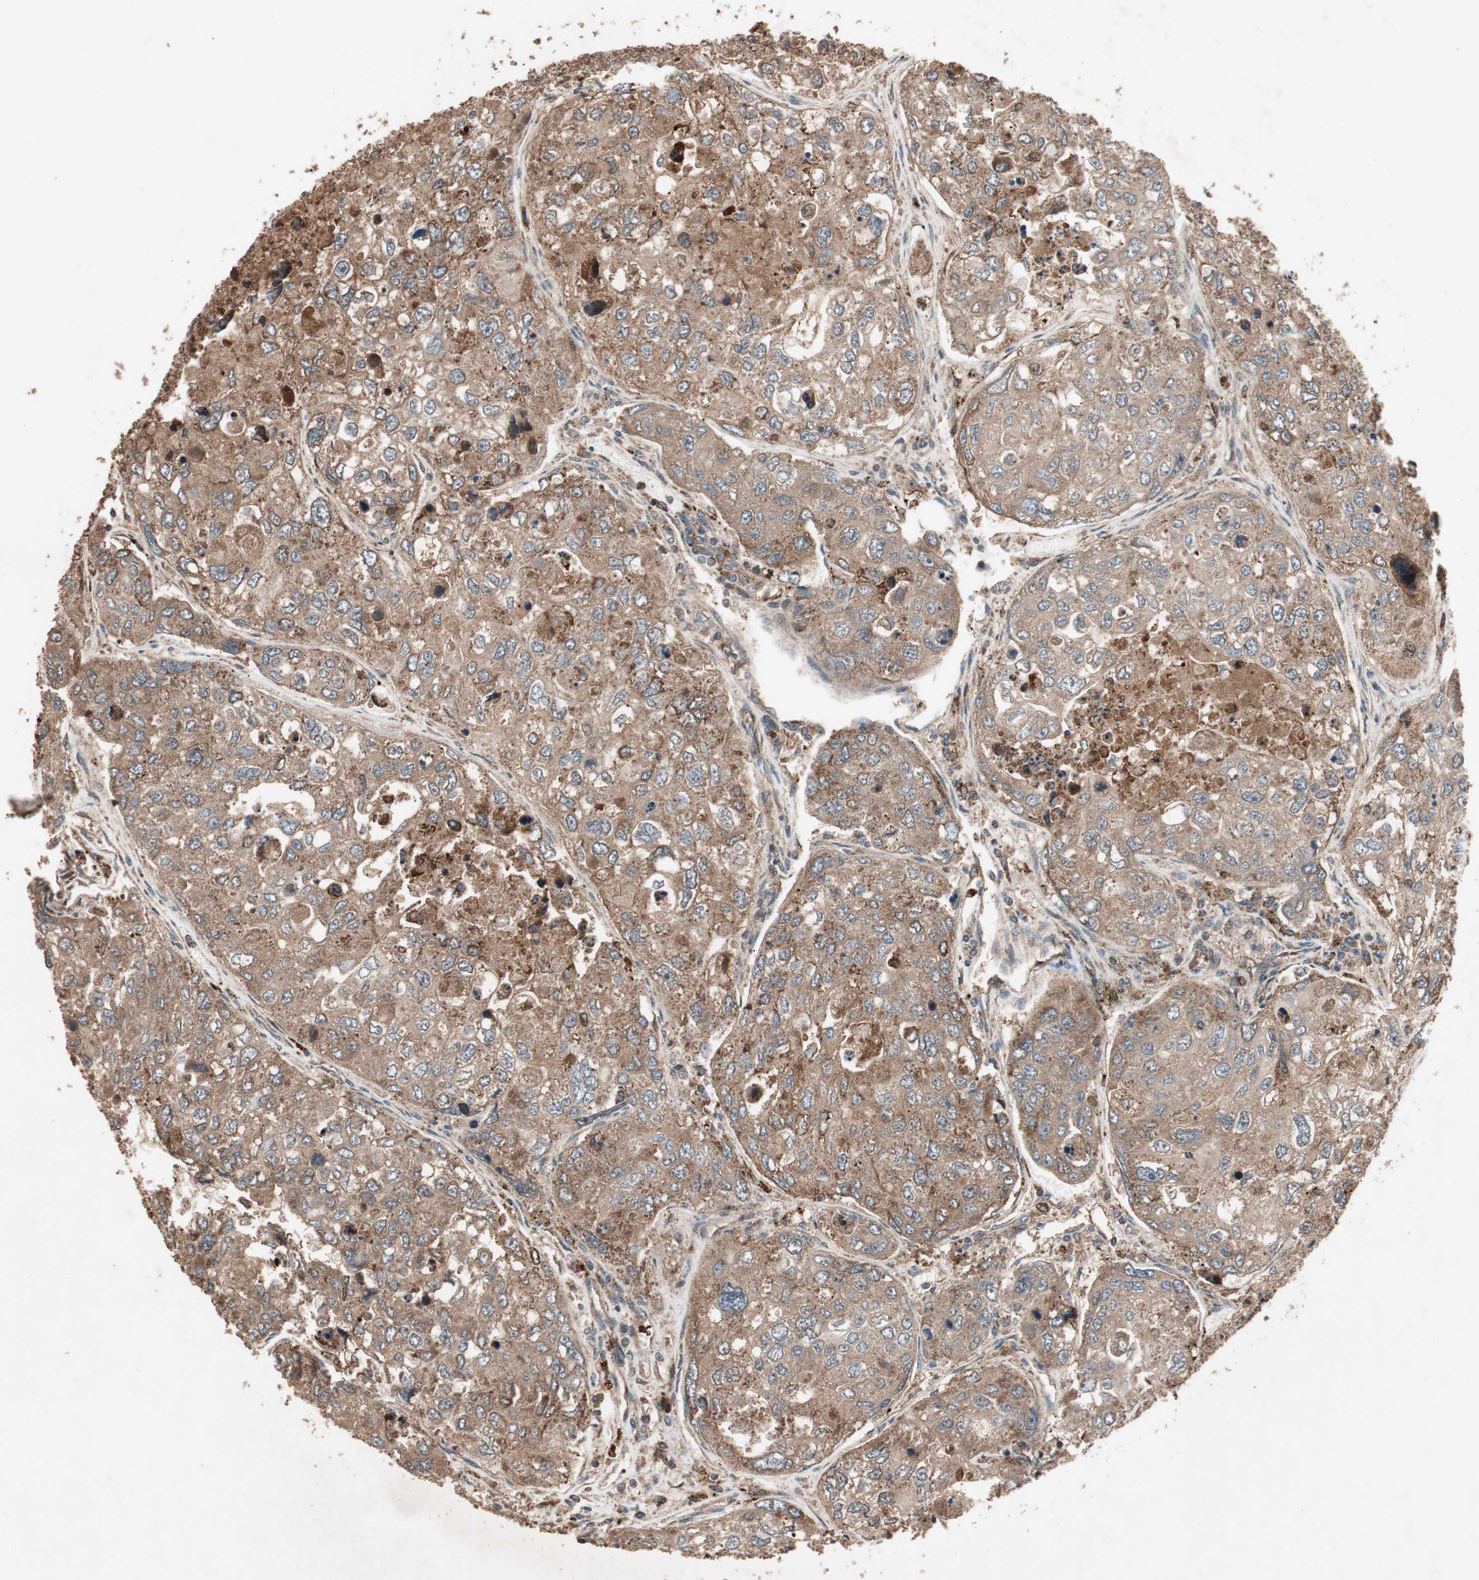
{"staining": {"intensity": "moderate", "quantity": ">75%", "location": "cytoplasmic/membranous"}, "tissue": "urothelial cancer", "cell_type": "Tumor cells", "image_type": "cancer", "snomed": [{"axis": "morphology", "description": "Urothelial carcinoma, High grade"}, {"axis": "topography", "description": "Lymph node"}, {"axis": "topography", "description": "Urinary bladder"}], "caption": "Immunohistochemistry histopathology image of neoplastic tissue: high-grade urothelial carcinoma stained using immunohistochemistry (IHC) exhibits medium levels of moderate protein expression localized specifically in the cytoplasmic/membranous of tumor cells, appearing as a cytoplasmic/membranous brown color.", "gene": "RAB1A", "patient": {"sex": "male", "age": 51}}